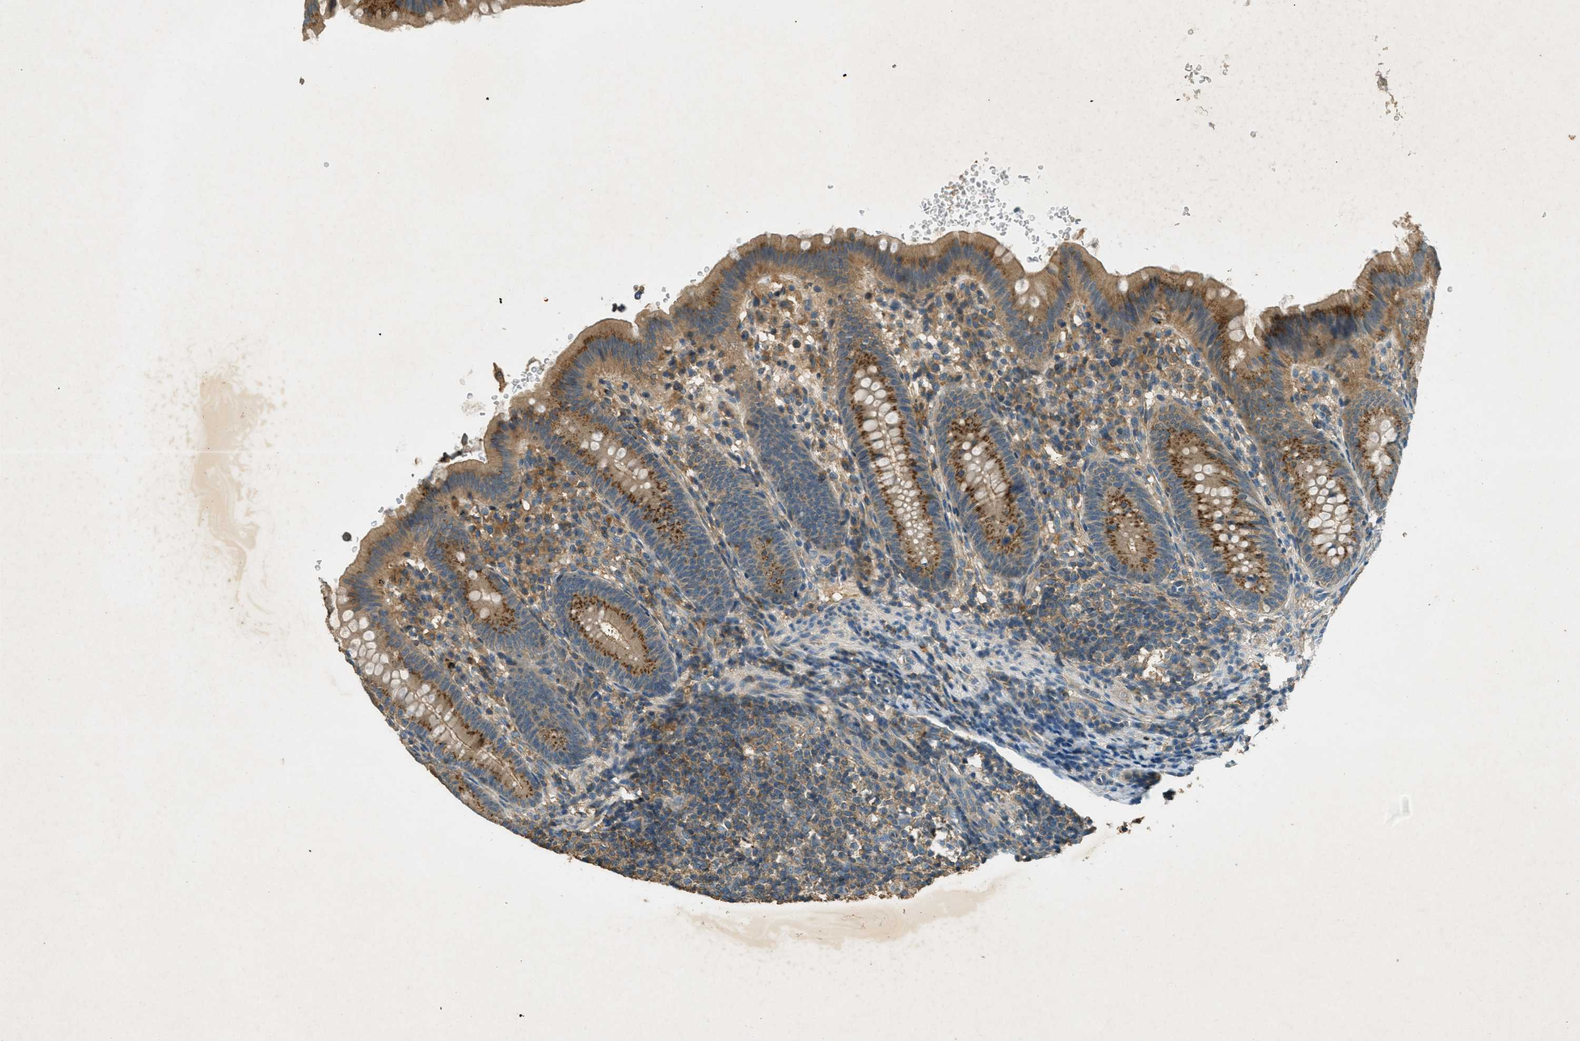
{"staining": {"intensity": "moderate", "quantity": ">75%", "location": "cytoplasmic/membranous"}, "tissue": "appendix", "cell_type": "Glandular cells", "image_type": "normal", "snomed": [{"axis": "morphology", "description": "Normal tissue, NOS"}, {"axis": "topography", "description": "Appendix"}], "caption": "Protein analysis of benign appendix displays moderate cytoplasmic/membranous expression in approximately >75% of glandular cells. Using DAB (brown) and hematoxylin (blue) stains, captured at high magnification using brightfield microscopy.", "gene": "NUDT4B", "patient": {"sex": "male", "age": 1}}